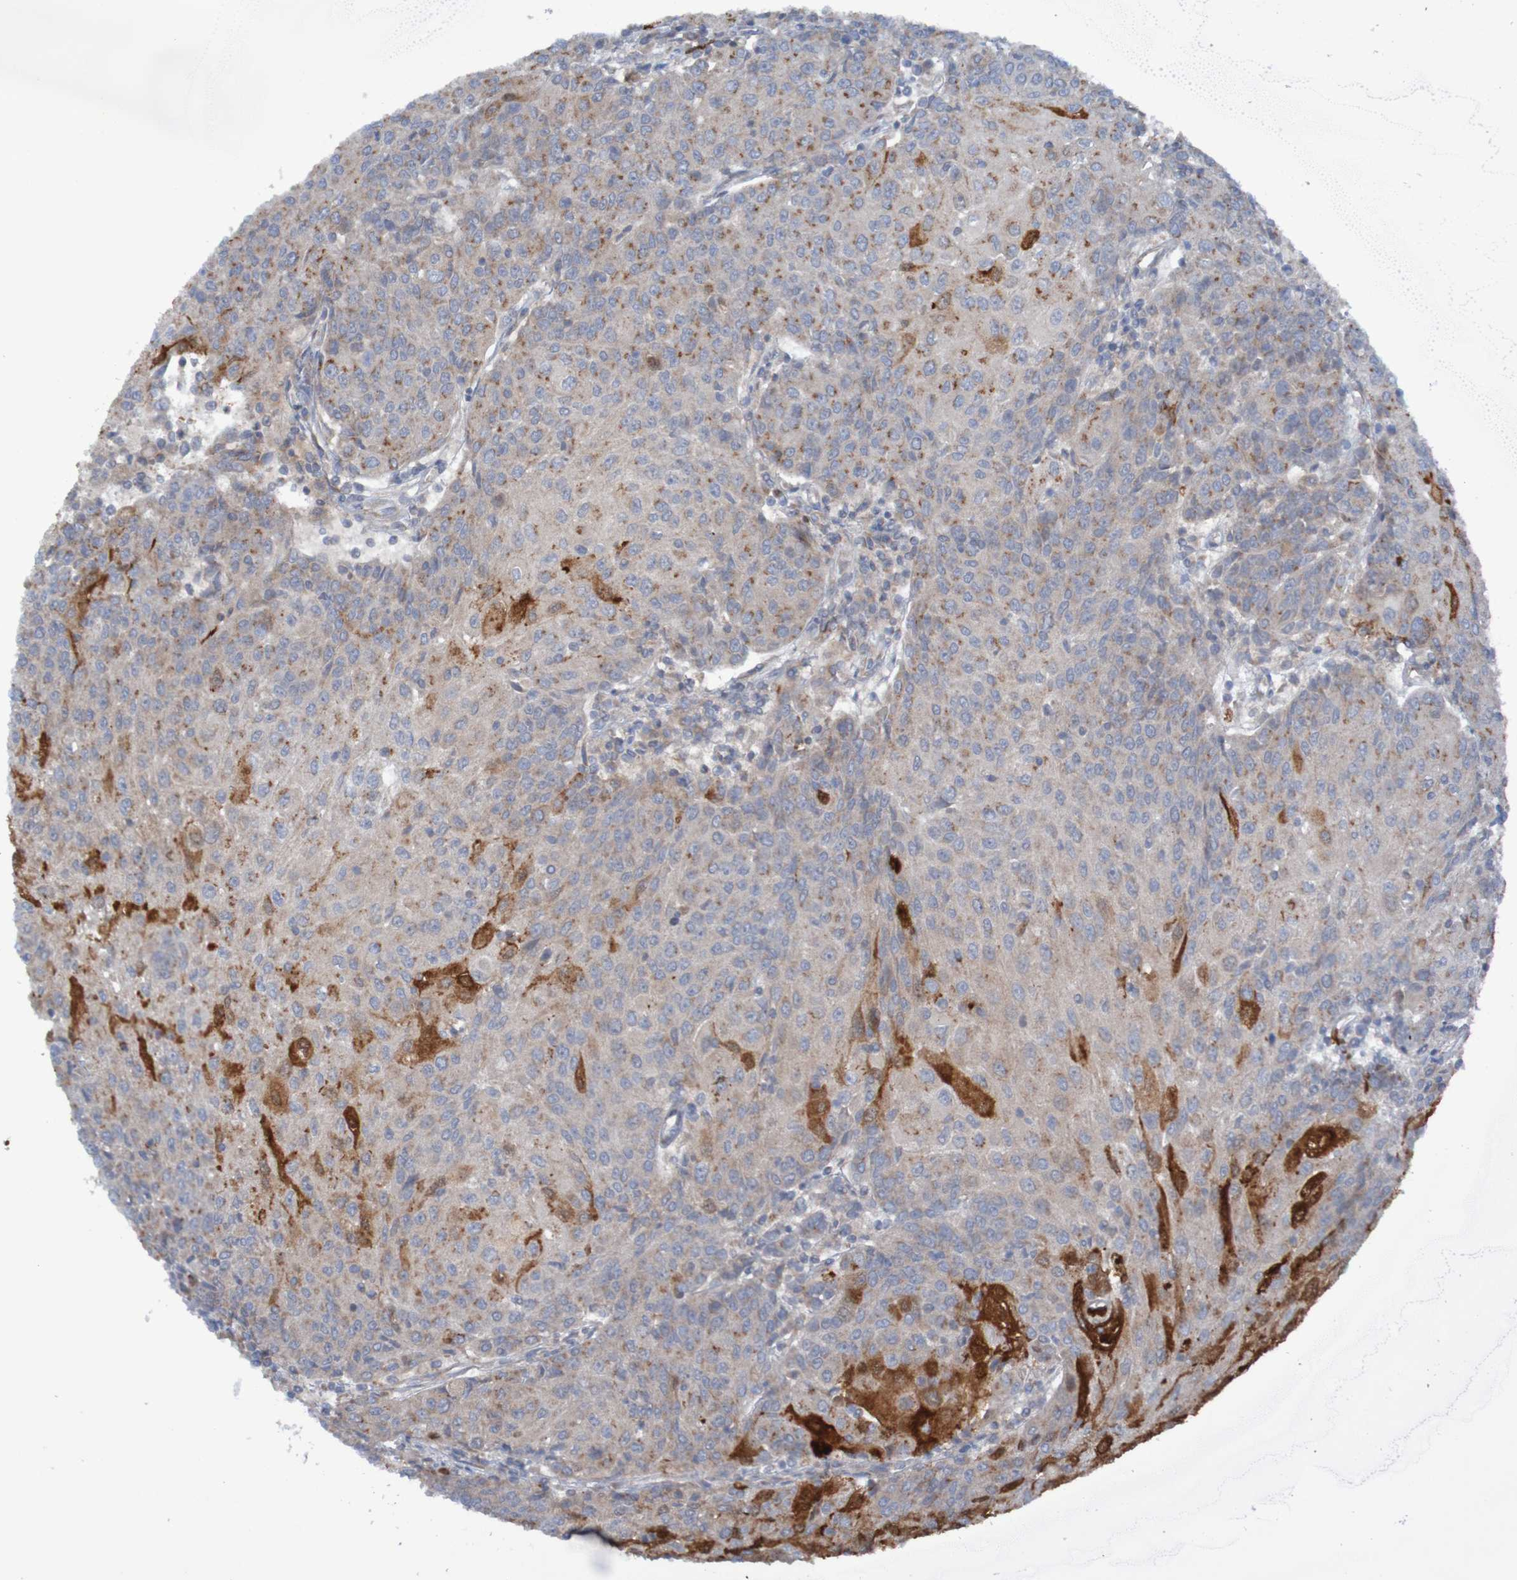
{"staining": {"intensity": "moderate", "quantity": "25%-75%", "location": "cytoplasmic/membranous"}, "tissue": "urothelial cancer", "cell_type": "Tumor cells", "image_type": "cancer", "snomed": [{"axis": "morphology", "description": "Urothelial carcinoma, High grade"}, {"axis": "topography", "description": "Urinary bladder"}], "caption": "This photomicrograph exhibits immunohistochemistry (IHC) staining of urothelial carcinoma (high-grade), with medium moderate cytoplasmic/membranous staining in about 25%-75% of tumor cells.", "gene": "PARP4", "patient": {"sex": "female", "age": 85}}